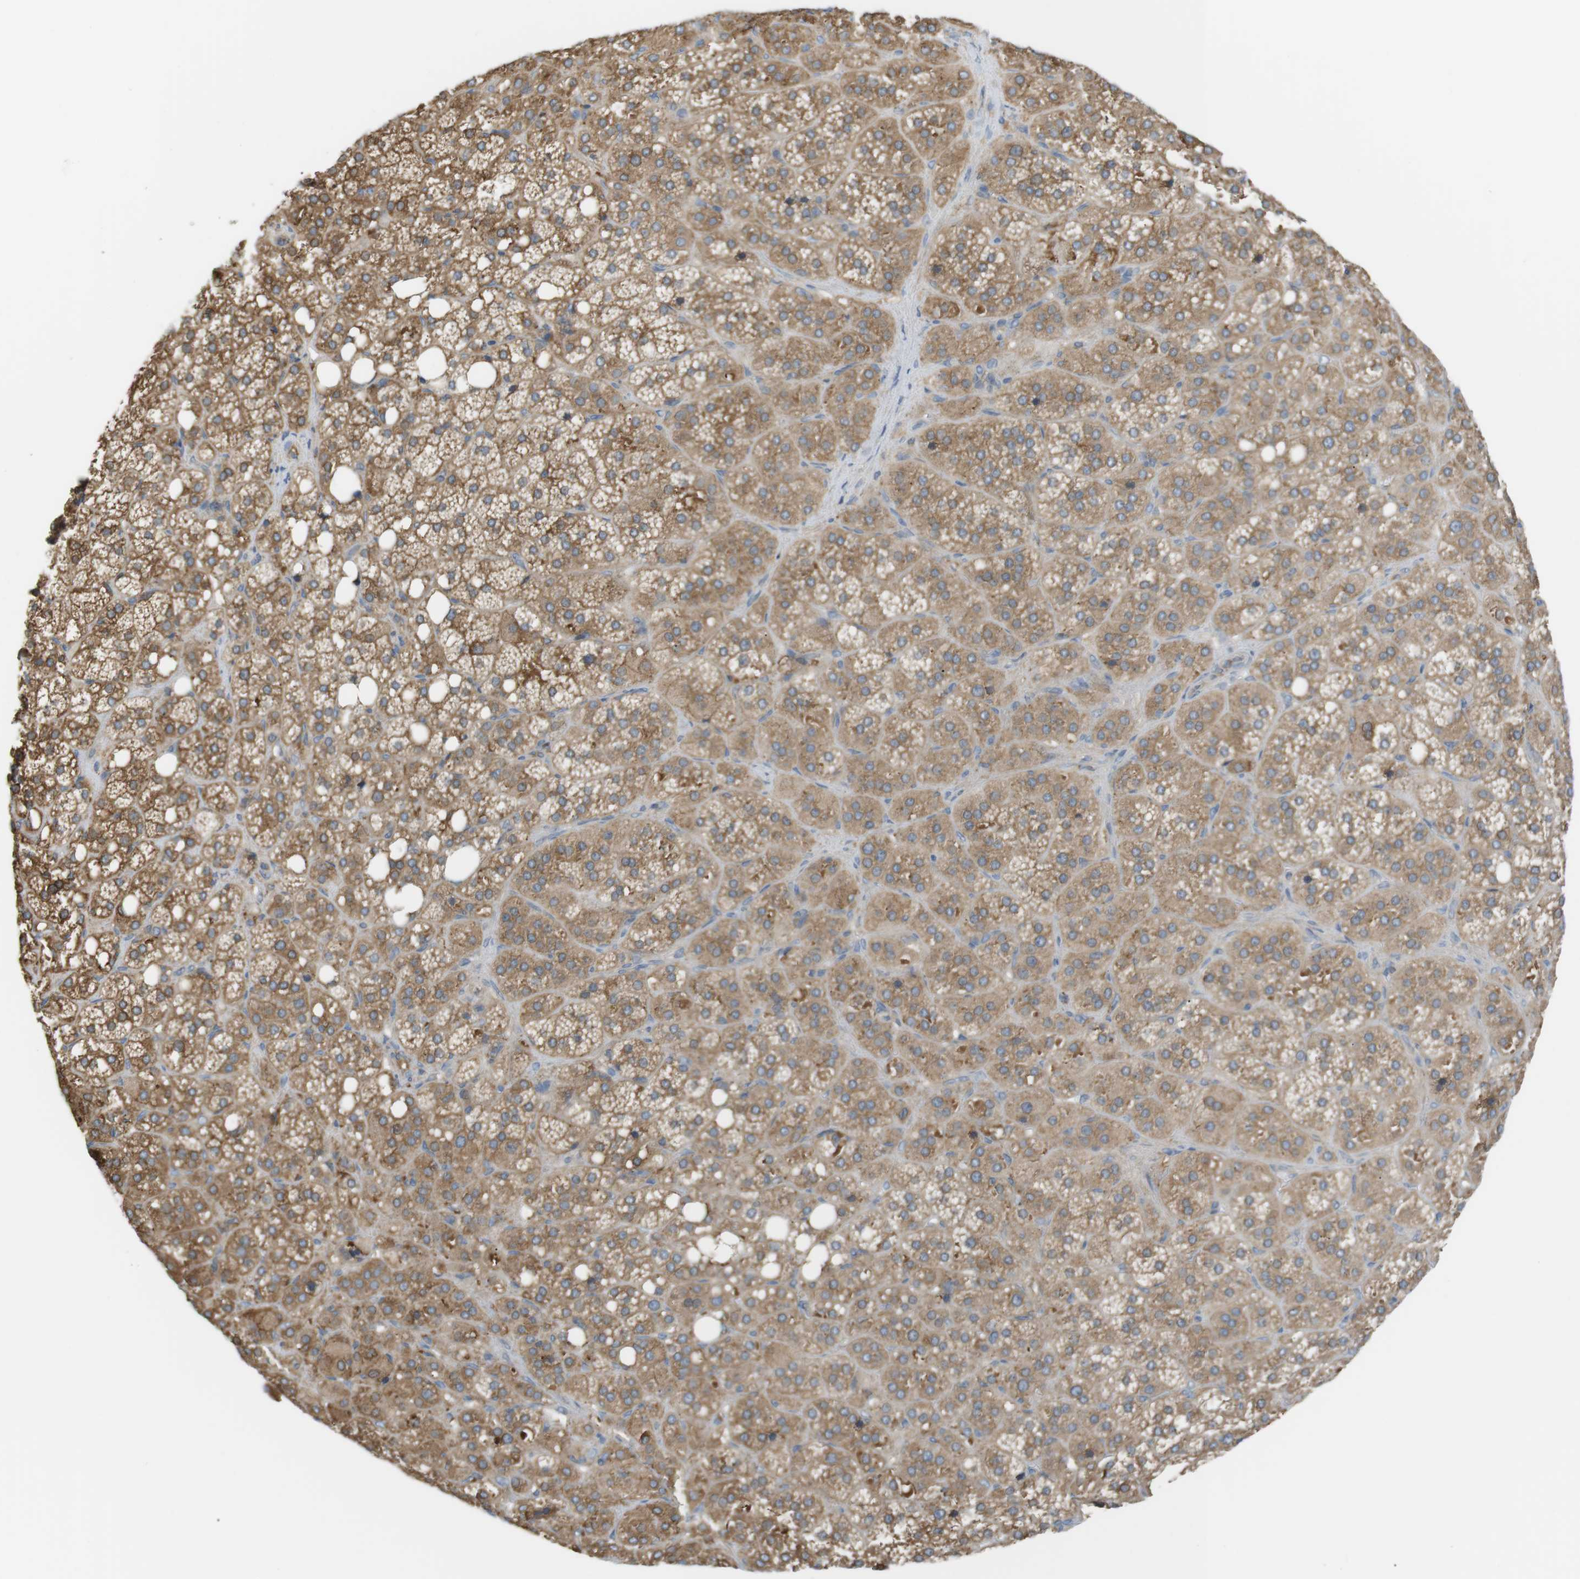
{"staining": {"intensity": "moderate", "quantity": ">75%", "location": "cytoplasmic/membranous"}, "tissue": "adrenal gland", "cell_type": "Glandular cells", "image_type": "normal", "snomed": [{"axis": "morphology", "description": "Normal tissue, NOS"}, {"axis": "topography", "description": "Adrenal gland"}], "caption": "Benign adrenal gland was stained to show a protein in brown. There is medium levels of moderate cytoplasmic/membranous staining in about >75% of glandular cells. (Brightfield microscopy of DAB IHC at high magnification).", "gene": "PEPD", "patient": {"sex": "female", "age": 59}}